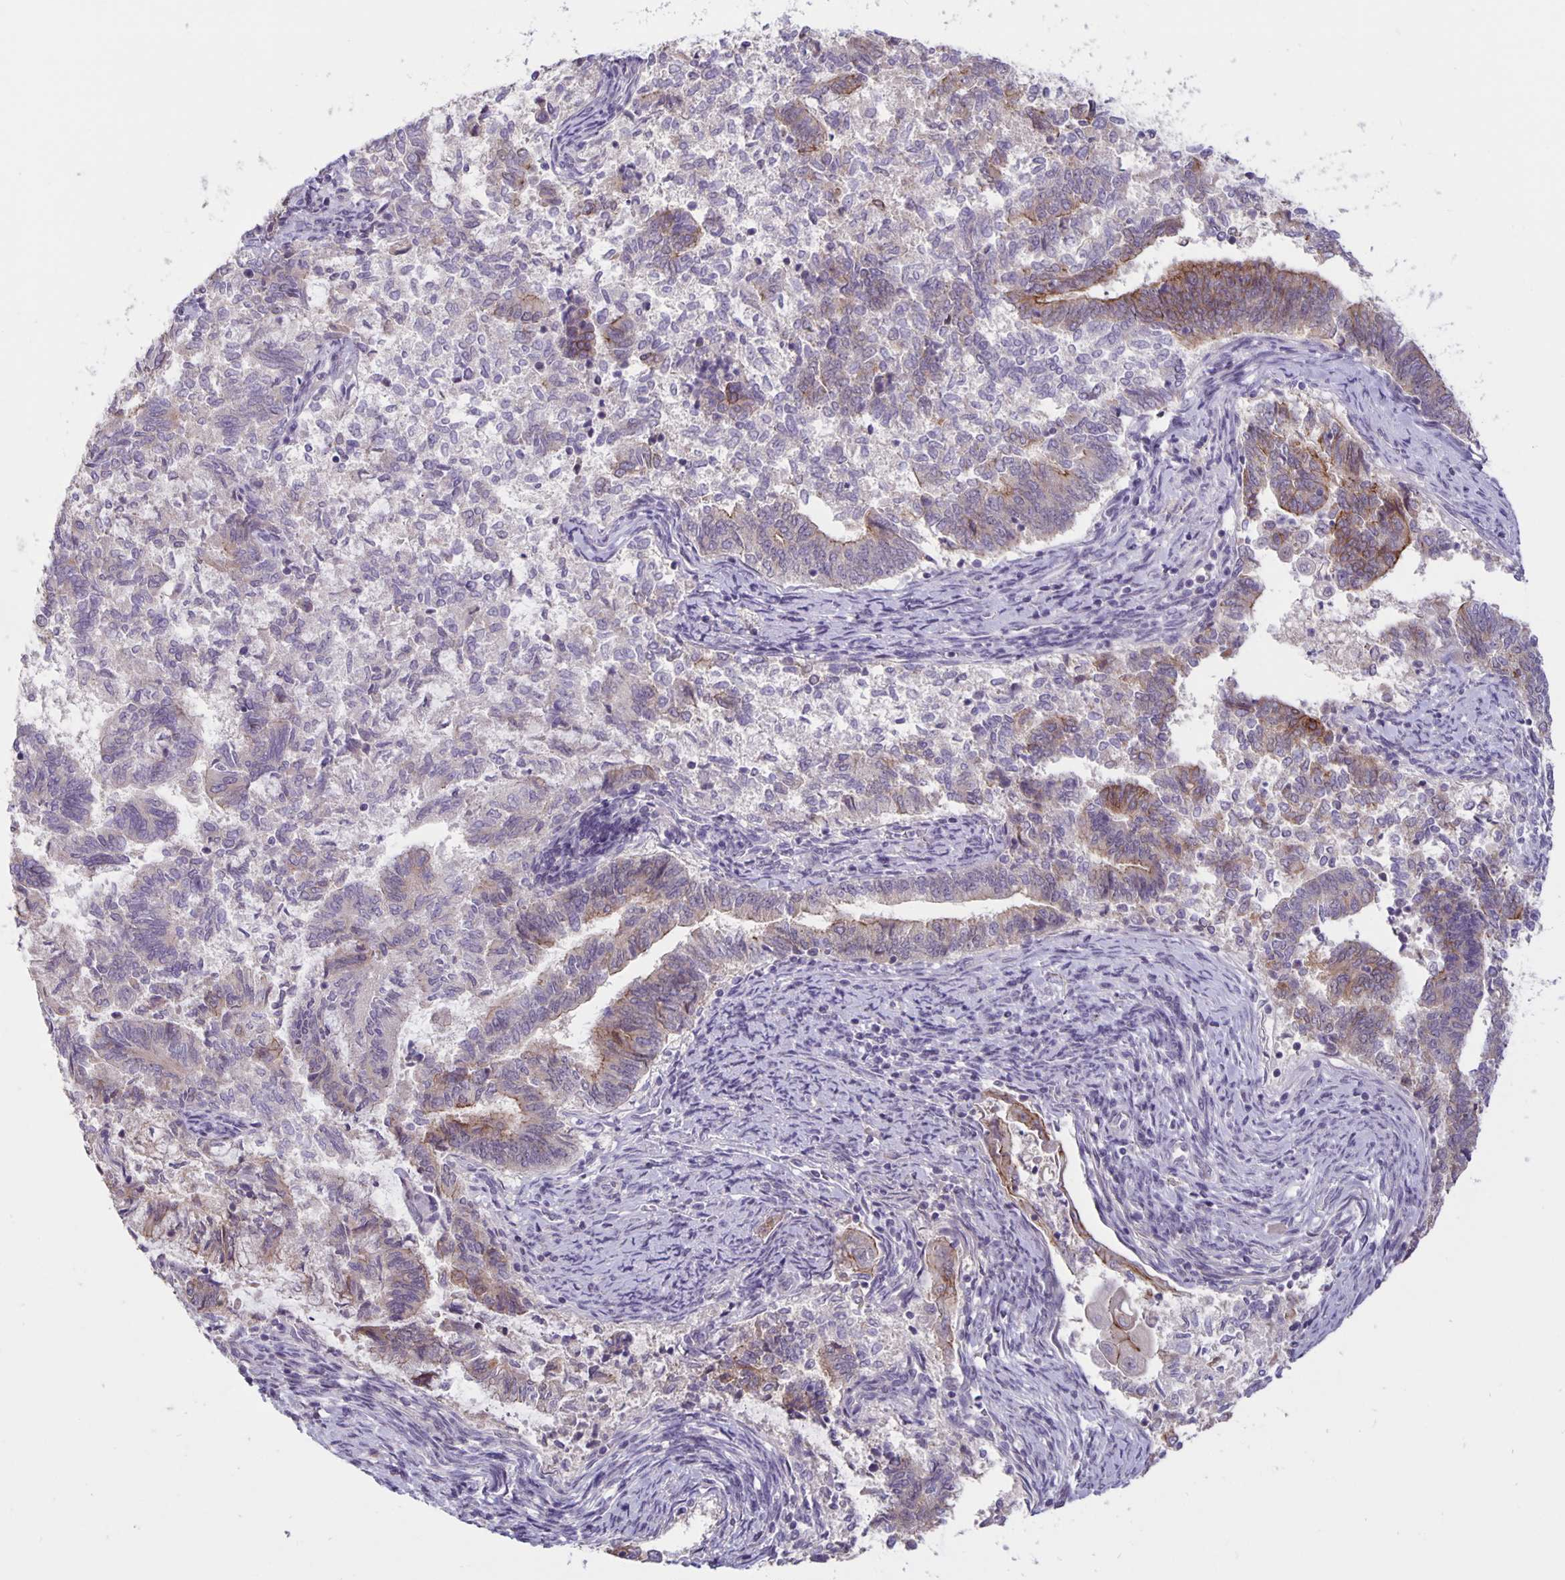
{"staining": {"intensity": "weak", "quantity": "<25%", "location": "cytoplasmic/membranous"}, "tissue": "endometrial cancer", "cell_type": "Tumor cells", "image_type": "cancer", "snomed": [{"axis": "morphology", "description": "Adenocarcinoma, NOS"}, {"axis": "topography", "description": "Endometrium"}], "caption": "Photomicrograph shows no significant protein expression in tumor cells of endometrial cancer (adenocarcinoma). (IHC, brightfield microscopy, high magnification).", "gene": "ARVCF", "patient": {"sex": "female", "age": 65}}